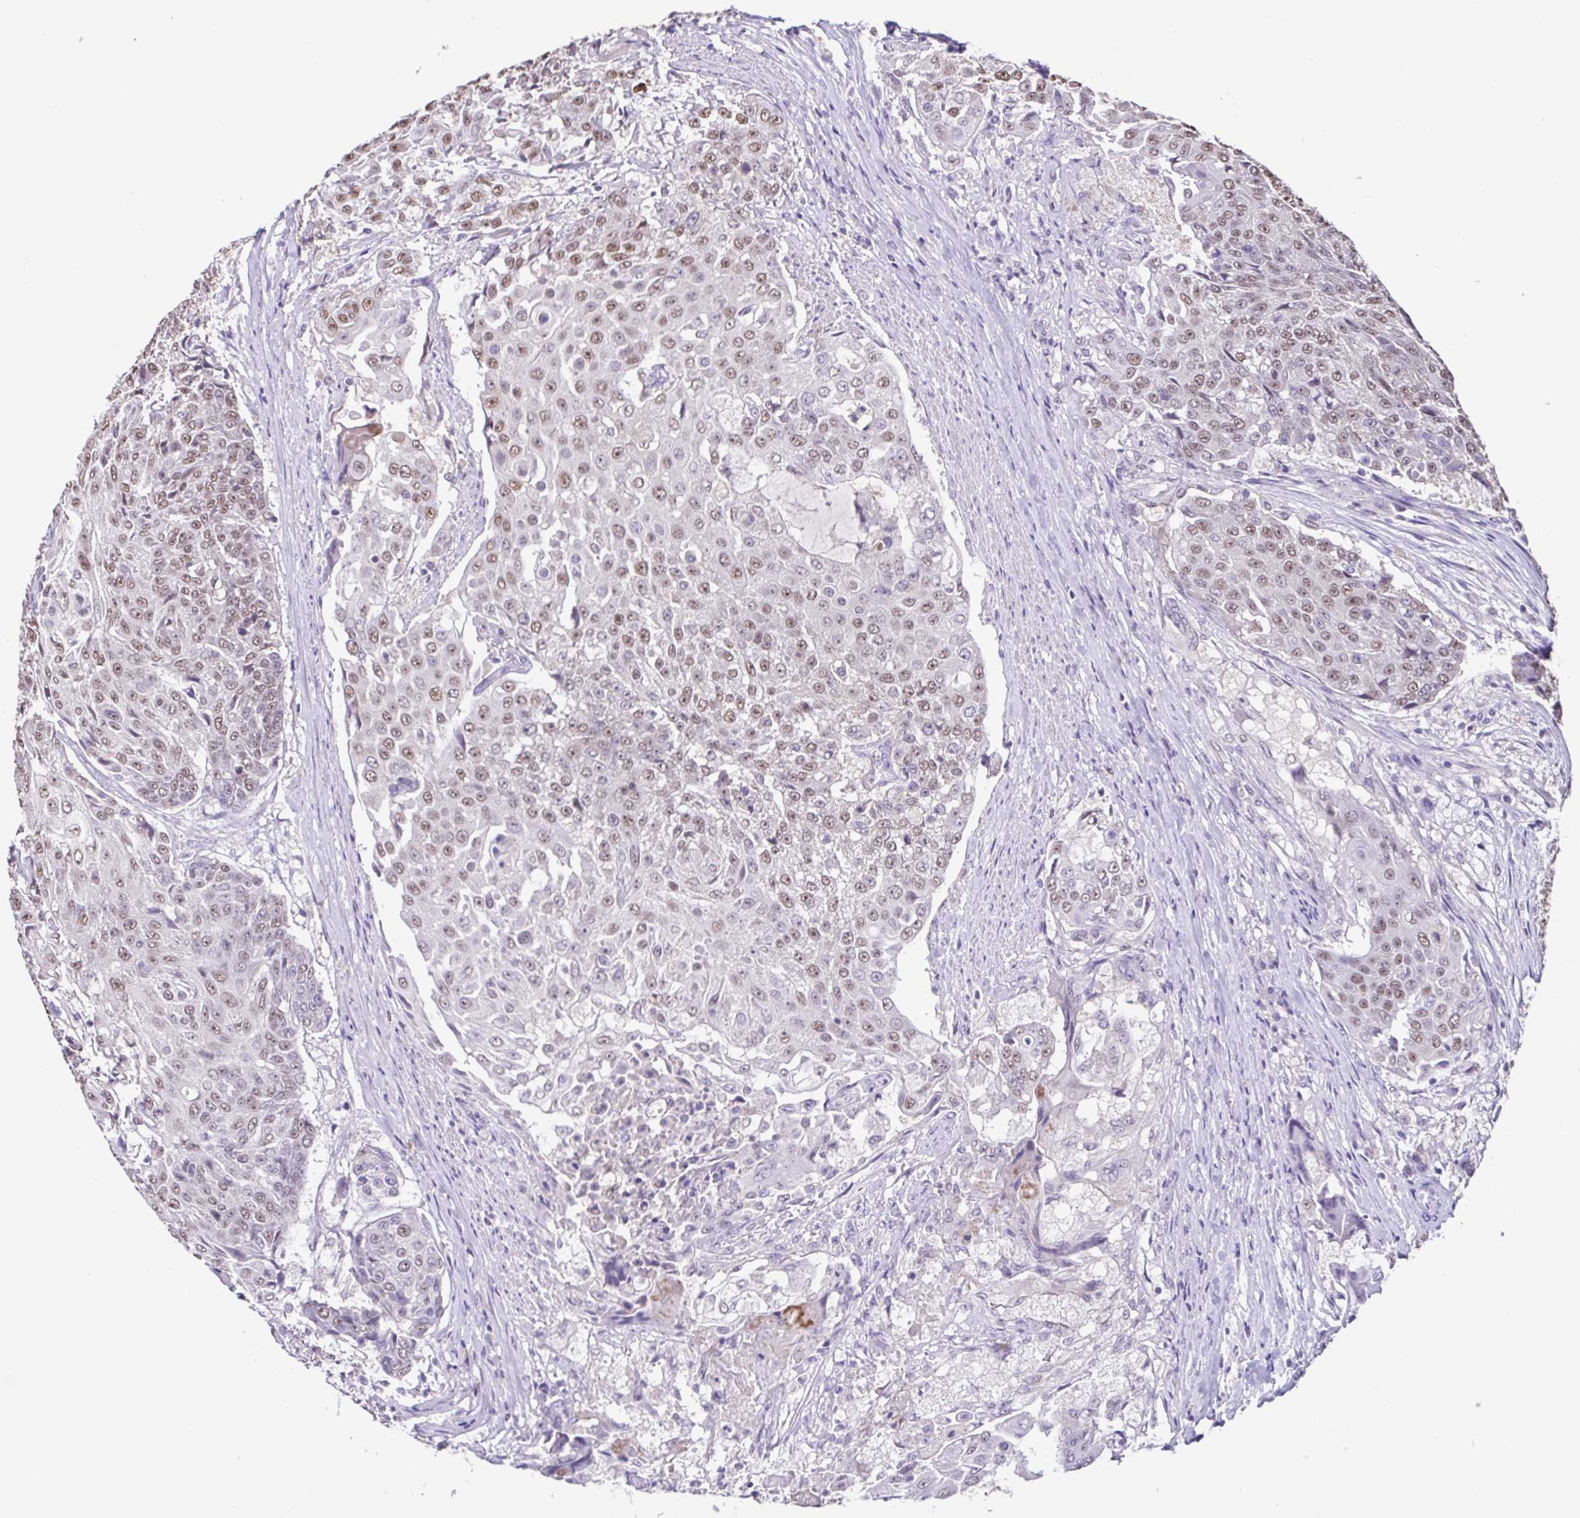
{"staining": {"intensity": "weak", "quantity": ">75%", "location": "nuclear"}, "tissue": "urothelial cancer", "cell_type": "Tumor cells", "image_type": "cancer", "snomed": [{"axis": "morphology", "description": "Urothelial carcinoma, High grade"}, {"axis": "topography", "description": "Urinary bladder"}], "caption": "The image shows a brown stain indicating the presence of a protein in the nuclear of tumor cells in urothelial cancer.", "gene": "ACTRT3", "patient": {"sex": "female", "age": 63}}